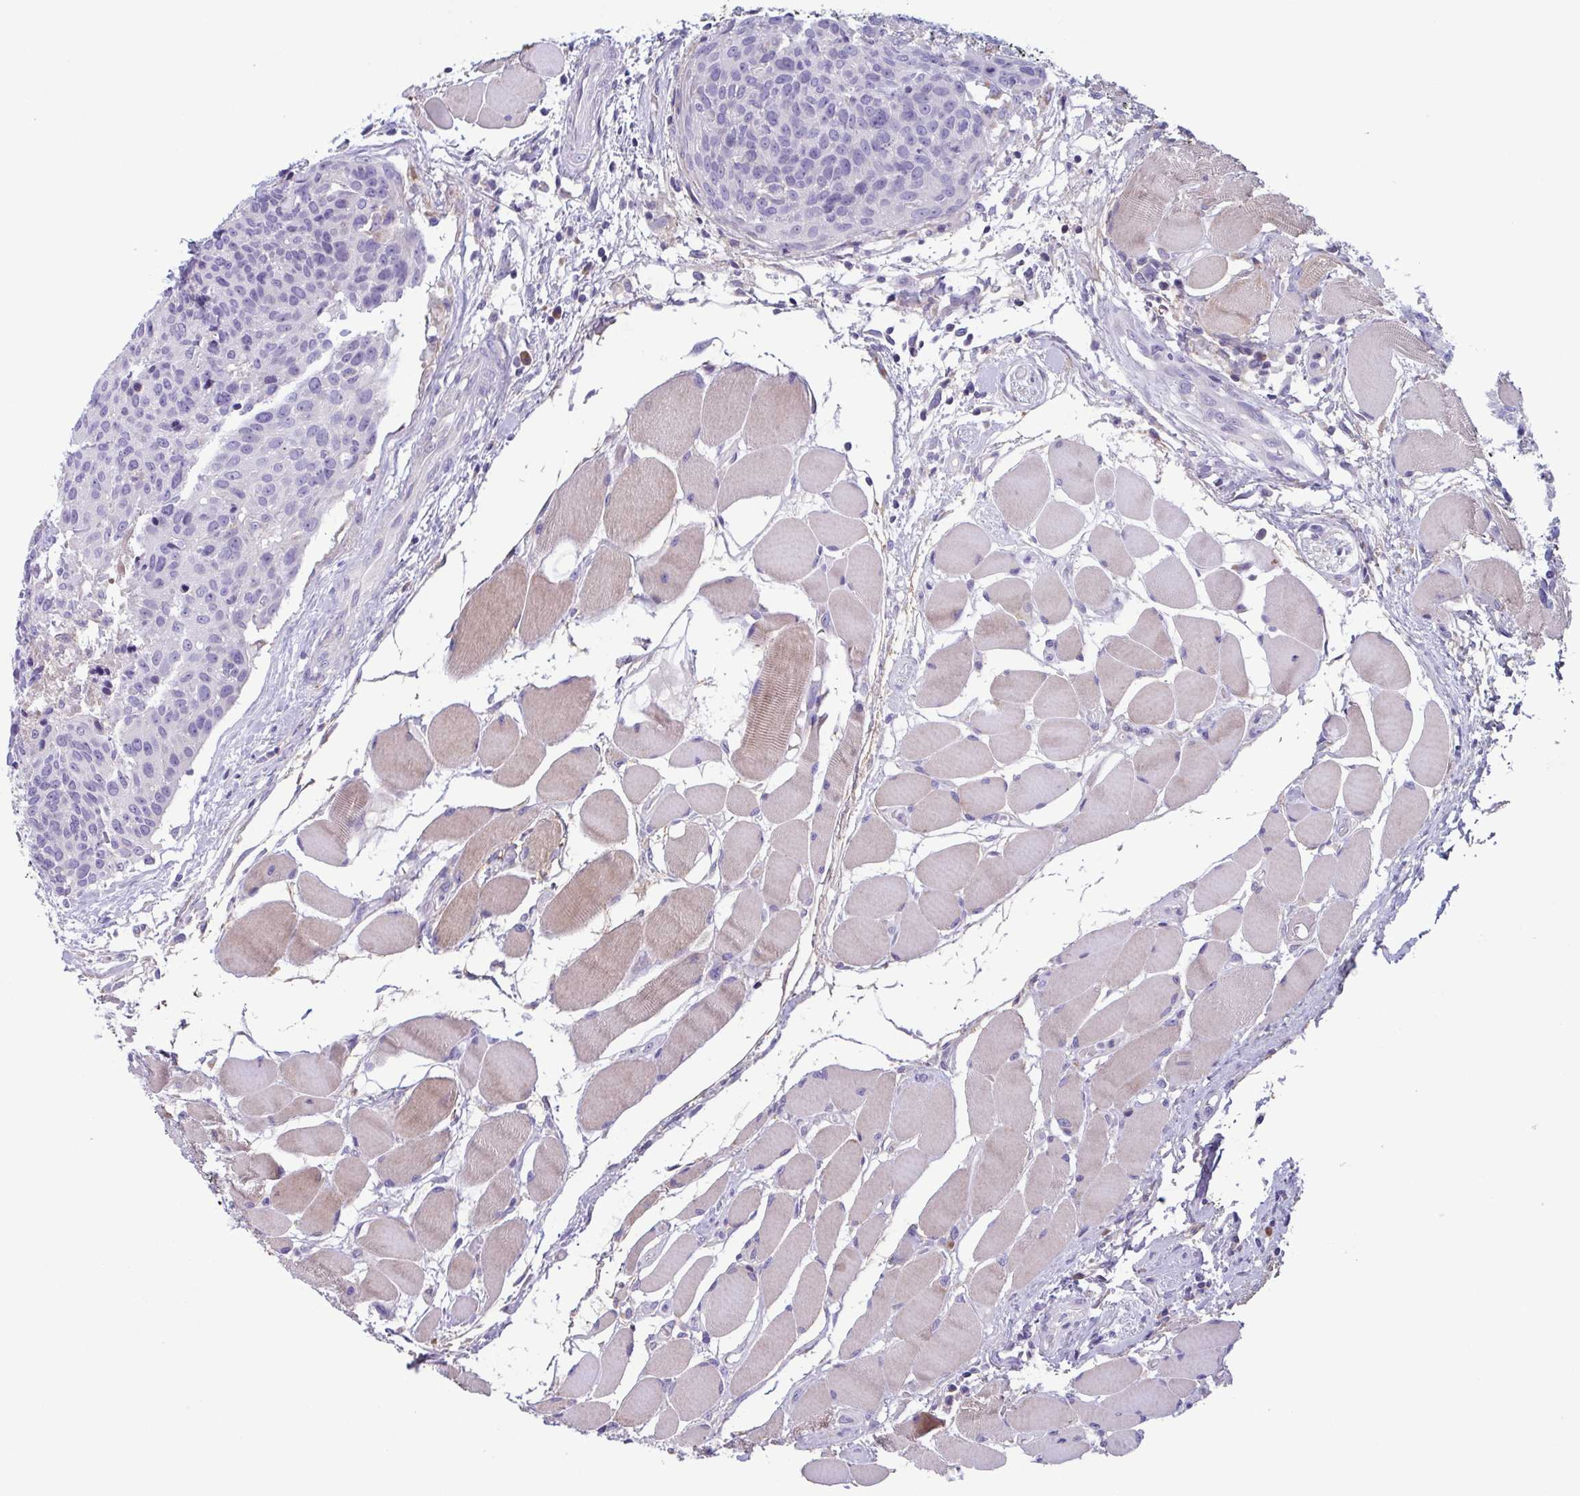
{"staining": {"intensity": "negative", "quantity": "none", "location": "none"}, "tissue": "head and neck cancer", "cell_type": "Tumor cells", "image_type": "cancer", "snomed": [{"axis": "morphology", "description": "Squamous cell carcinoma, NOS"}, {"axis": "topography", "description": "Oral tissue"}, {"axis": "topography", "description": "Head-Neck"}], "caption": "The photomicrograph reveals no significant positivity in tumor cells of head and neck cancer (squamous cell carcinoma).", "gene": "F13B", "patient": {"sex": "male", "age": 64}}